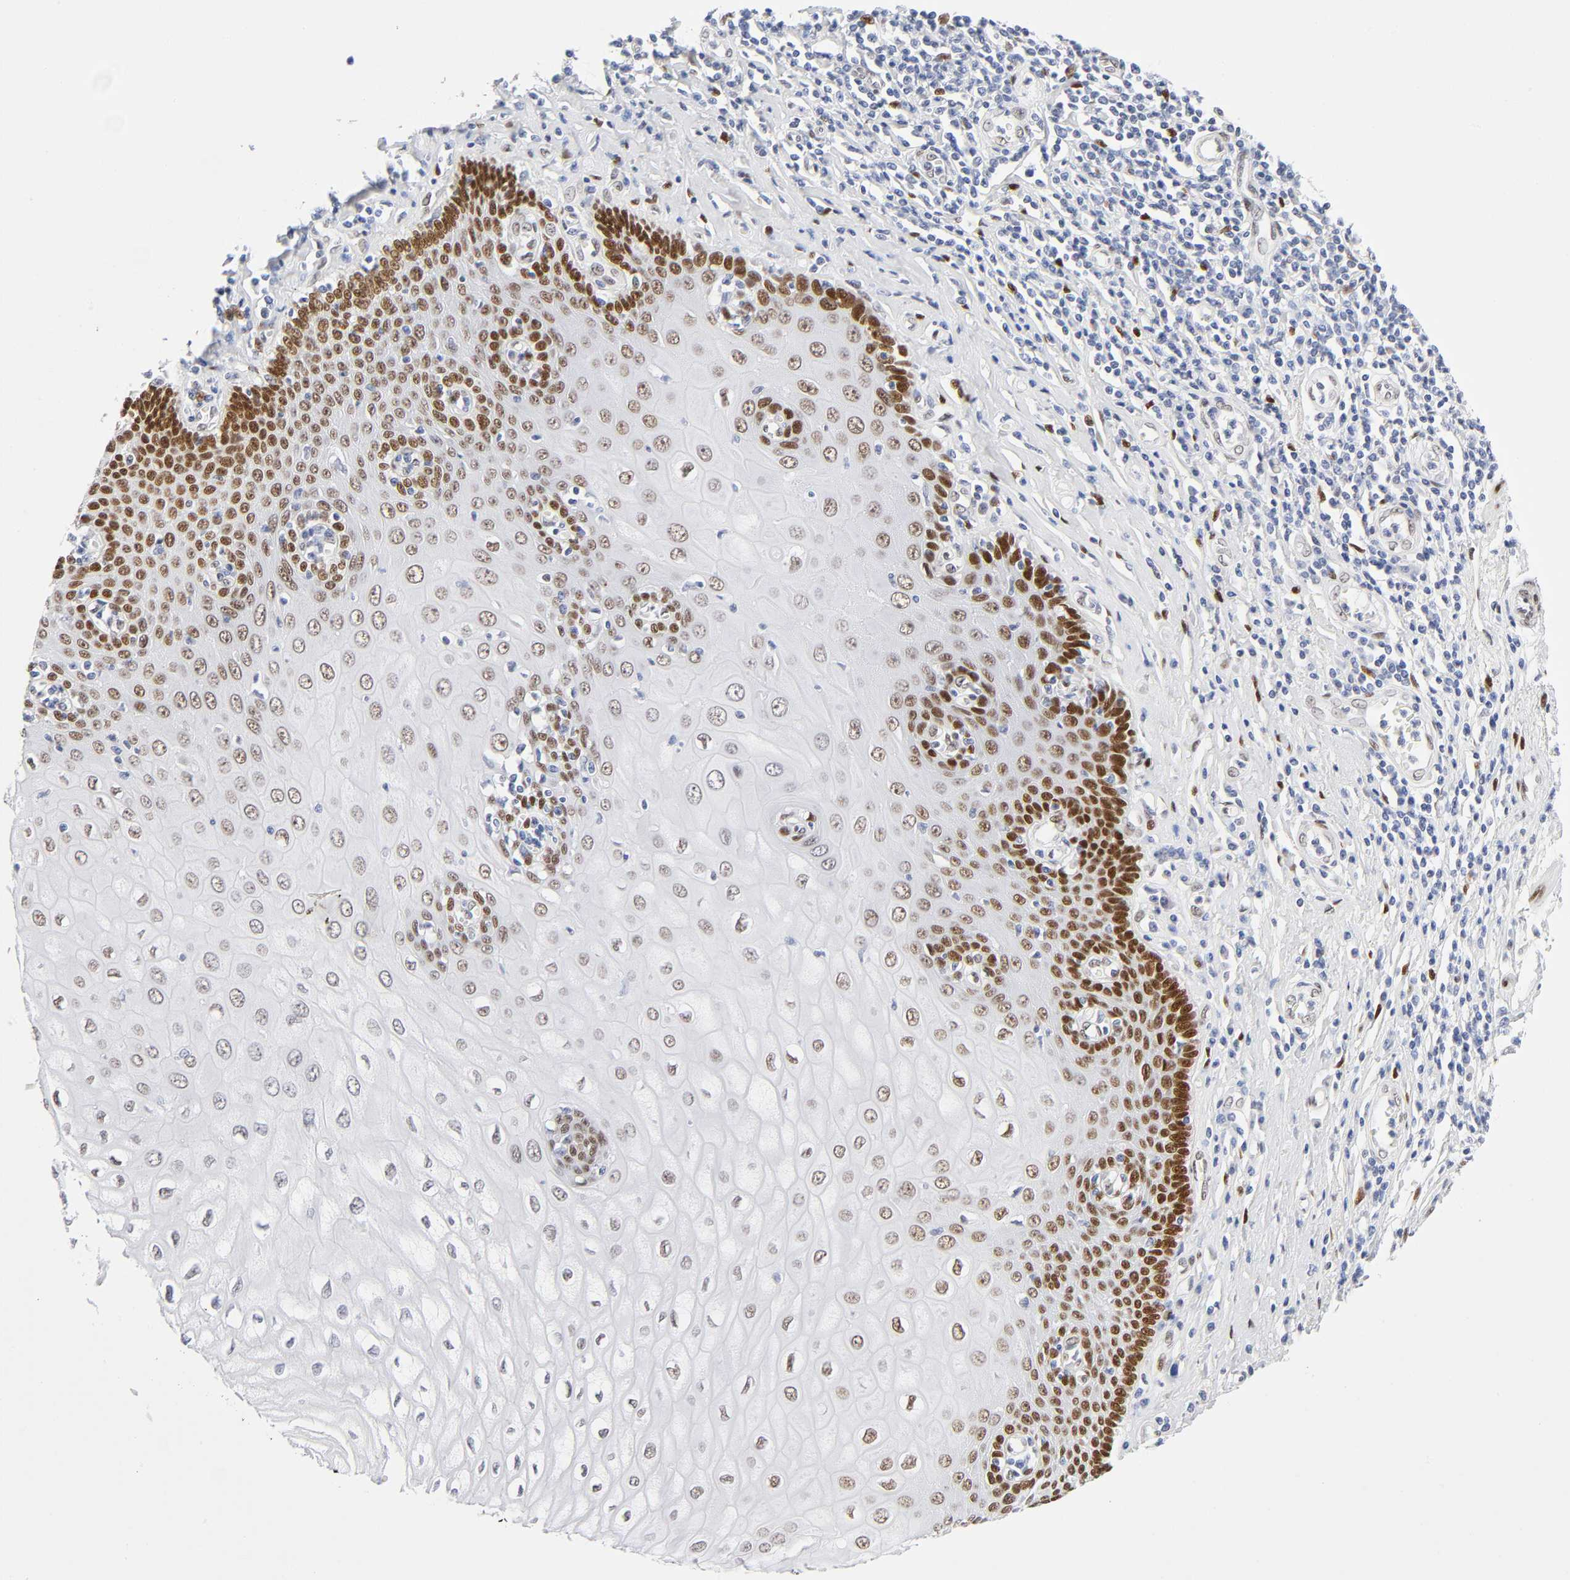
{"staining": {"intensity": "strong", "quantity": "<25%", "location": "nuclear"}, "tissue": "esophagus", "cell_type": "Squamous epithelial cells", "image_type": "normal", "snomed": [{"axis": "morphology", "description": "Normal tissue, NOS"}, {"axis": "topography", "description": "Esophagus"}], "caption": "DAB (3,3'-diaminobenzidine) immunohistochemical staining of unremarkable human esophagus reveals strong nuclear protein positivity in about <25% of squamous epithelial cells.", "gene": "NFIC", "patient": {"sex": "male", "age": 62}}